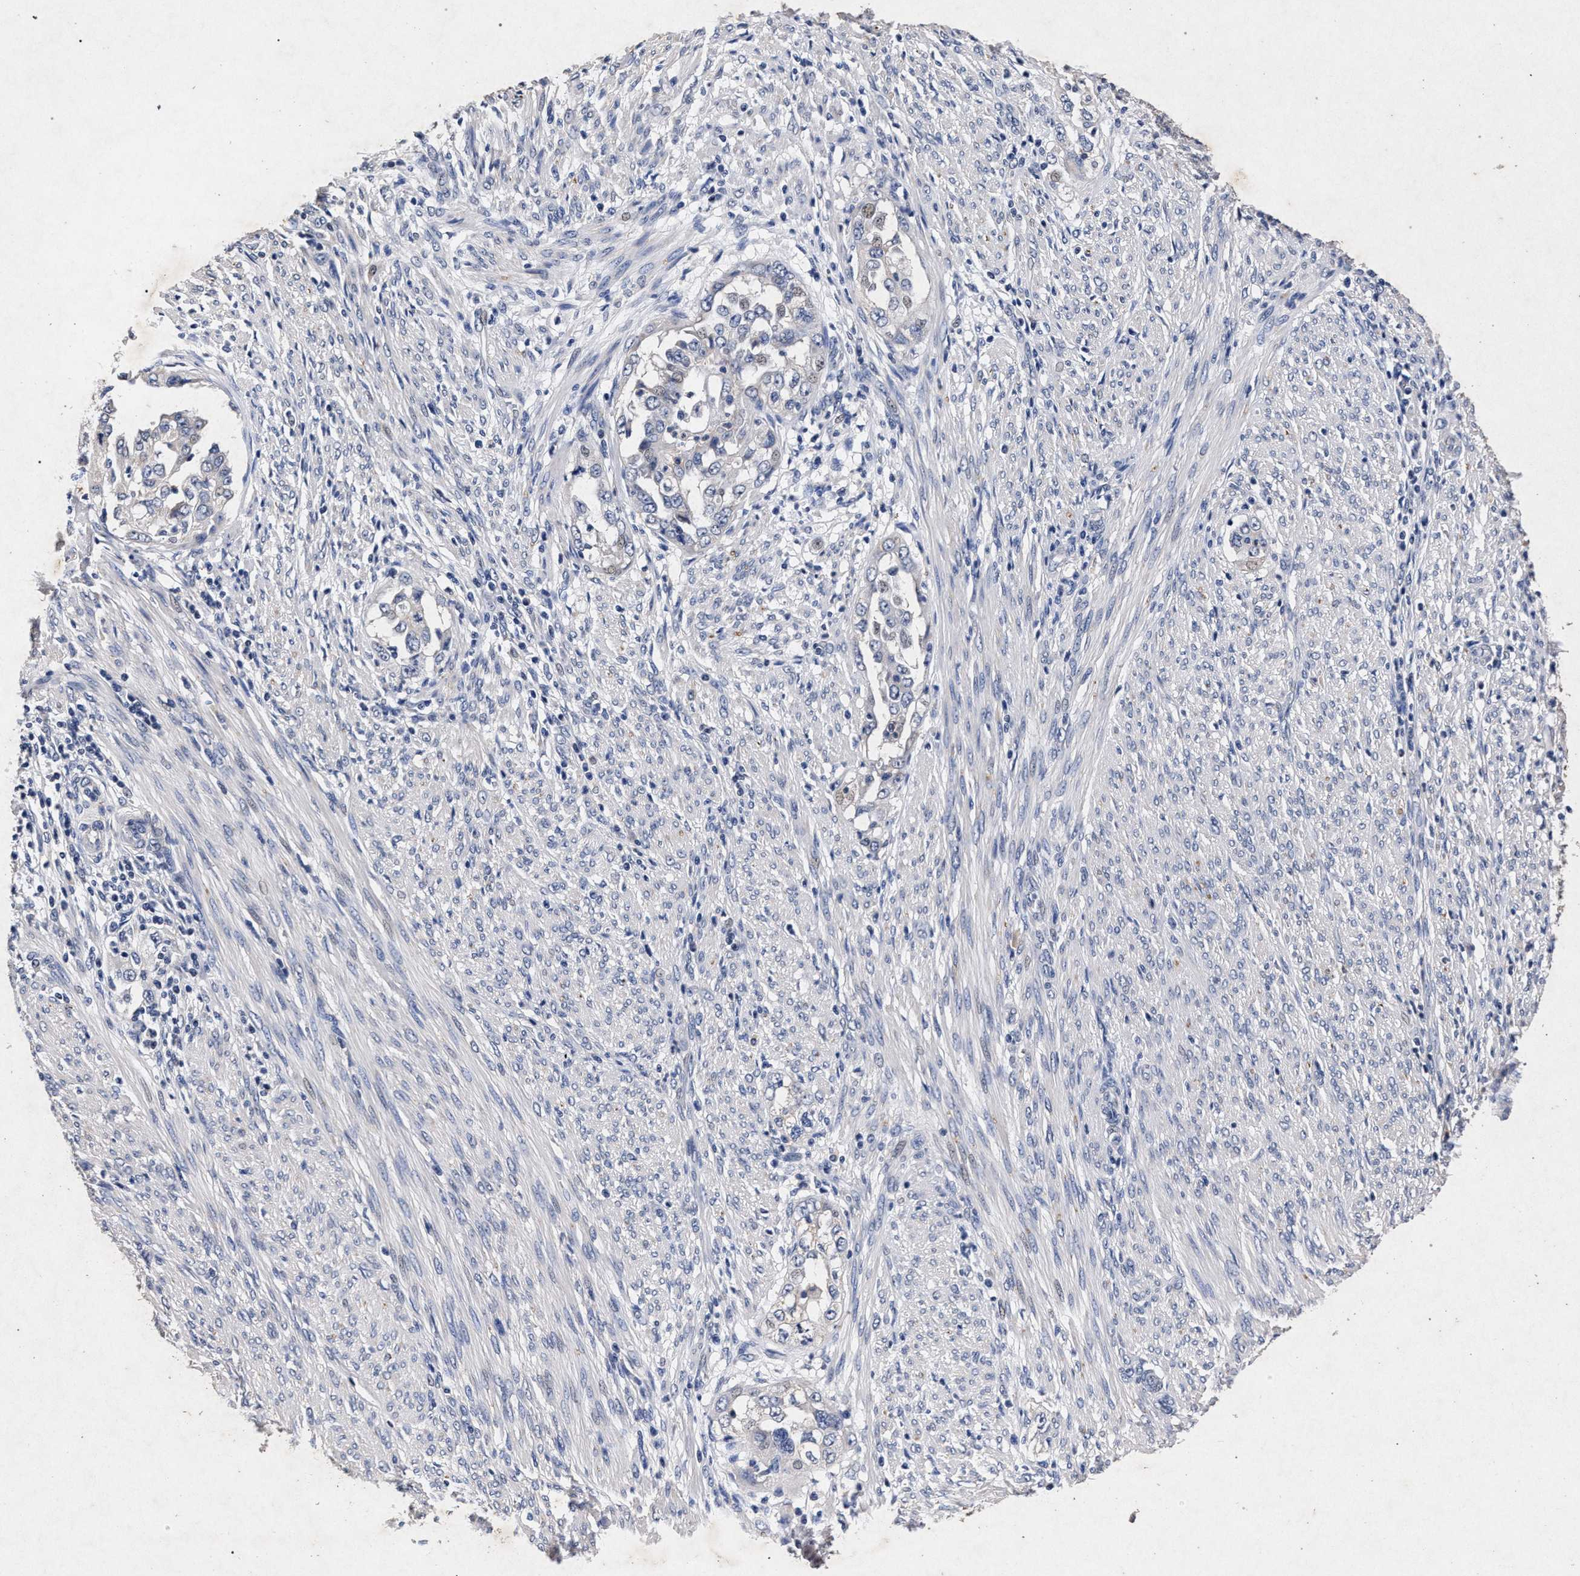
{"staining": {"intensity": "negative", "quantity": "none", "location": "none"}, "tissue": "endometrial cancer", "cell_type": "Tumor cells", "image_type": "cancer", "snomed": [{"axis": "morphology", "description": "Adenocarcinoma, NOS"}, {"axis": "topography", "description": "Endometrium"}], "caption": "Micrograph shows no protein staining in tumor cells of endometrial adenocarcinoma tissue. The staining was performed using DAB (3,3'-diaminobenzidine) to visualize the protein expression in brown, while the nuclei were stained in blue with hematoxylin (Magnification: 20x).", "gene": "ATP1A2", "patient": {"sex": "female", "age": 85}}